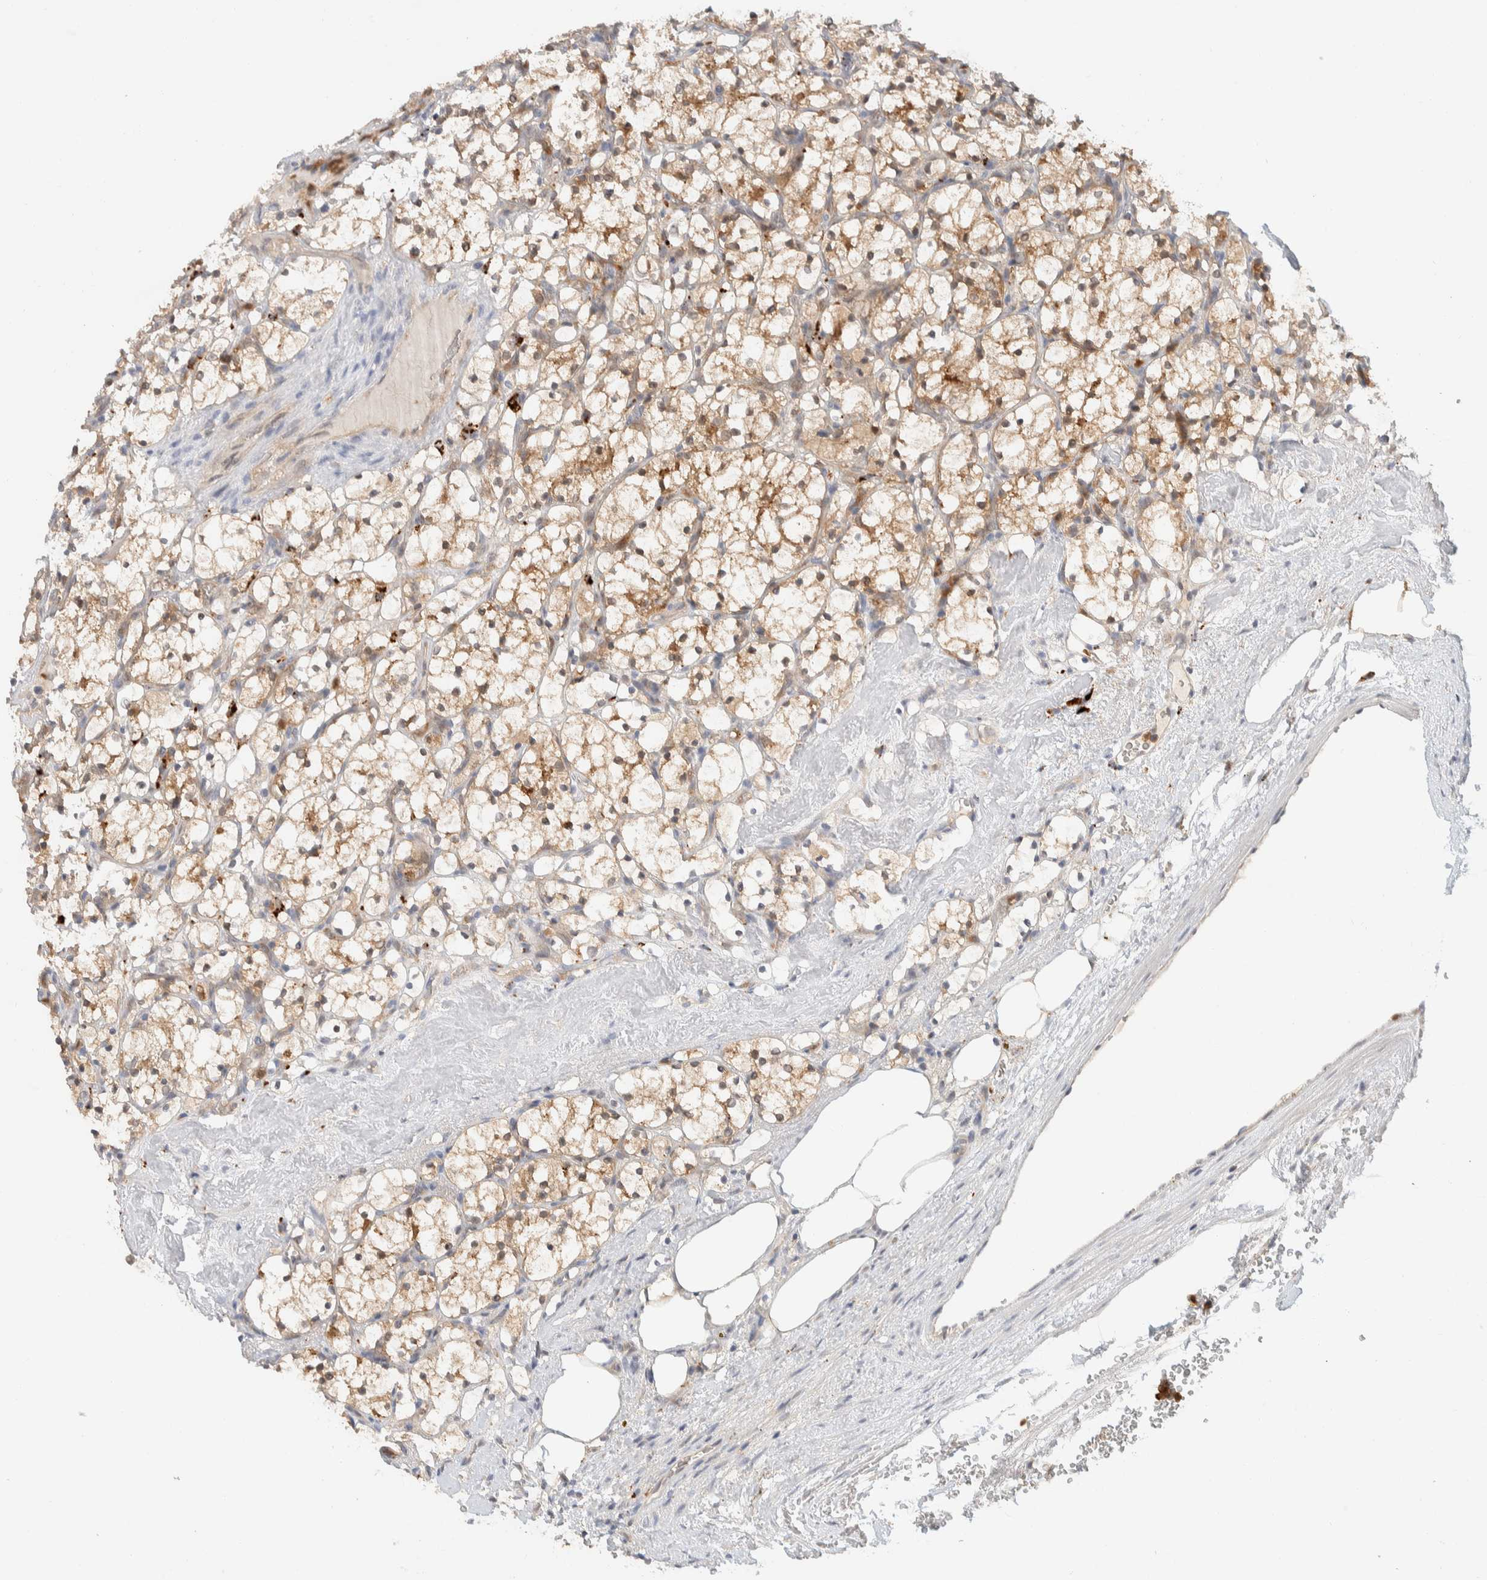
{"staining": {"intensity": "moderate", "quantity": ">75%", "location": "cytoplasmic/membranous"}, "tissue": "renal cancer", "cell_type": "Tumor cells", "image_type": "cancer", "snomed": [{"axis": "morphology", "description": "Adenocarcinoma, NOS"}, {"axis": "topography", "description": "Kidney"}], "caption": "Protein staining by immunohistochemistry displays moderate cytoplasmic/membranous staining in about >75% of tumor cells in renal cancer (adenocarcinoma).", "gene": "GCLM", "patient": {"sex": "female", "age": 69}}